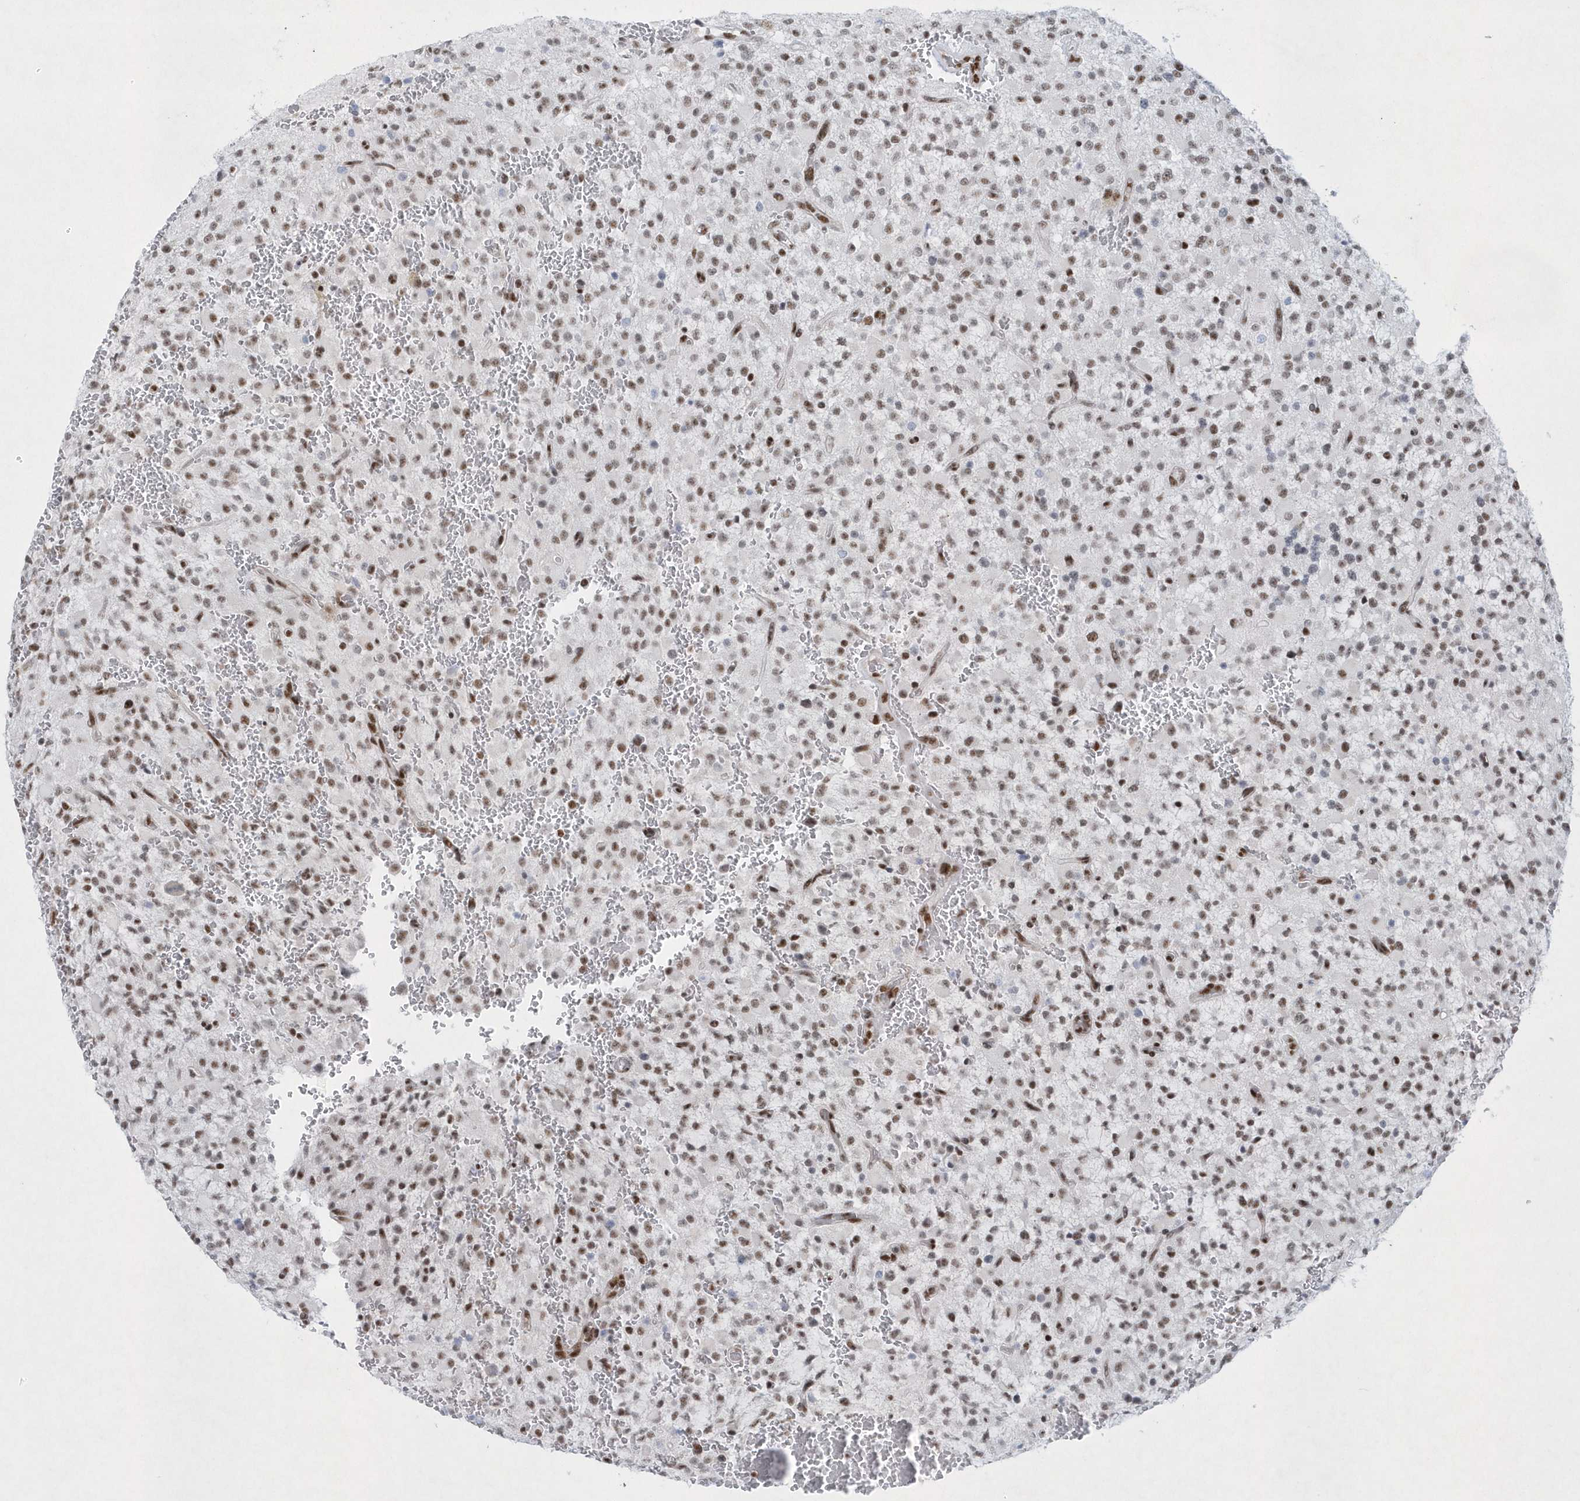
{"staining": {"intensity": "moderate", "quantity": ">75%", "location": "nuclear"}, "tissue": "glioma", "cell_type": "Tumor cells", "image_type": "cancer", "snomed": [{"axis": "morphology", "description": "Glioma, malignant, High grade"}, {"axis": "topography", "description": "Brain"}], "caption": "This image demonstrates glioma stained with IHC to label a protein in brown. The nuclear of tumor cells show moderate positivity for the protein. Nuclei are counter-stained blue.", "gene": "DCLRE1A", "patient": {"sex": "male", "age": 34}}